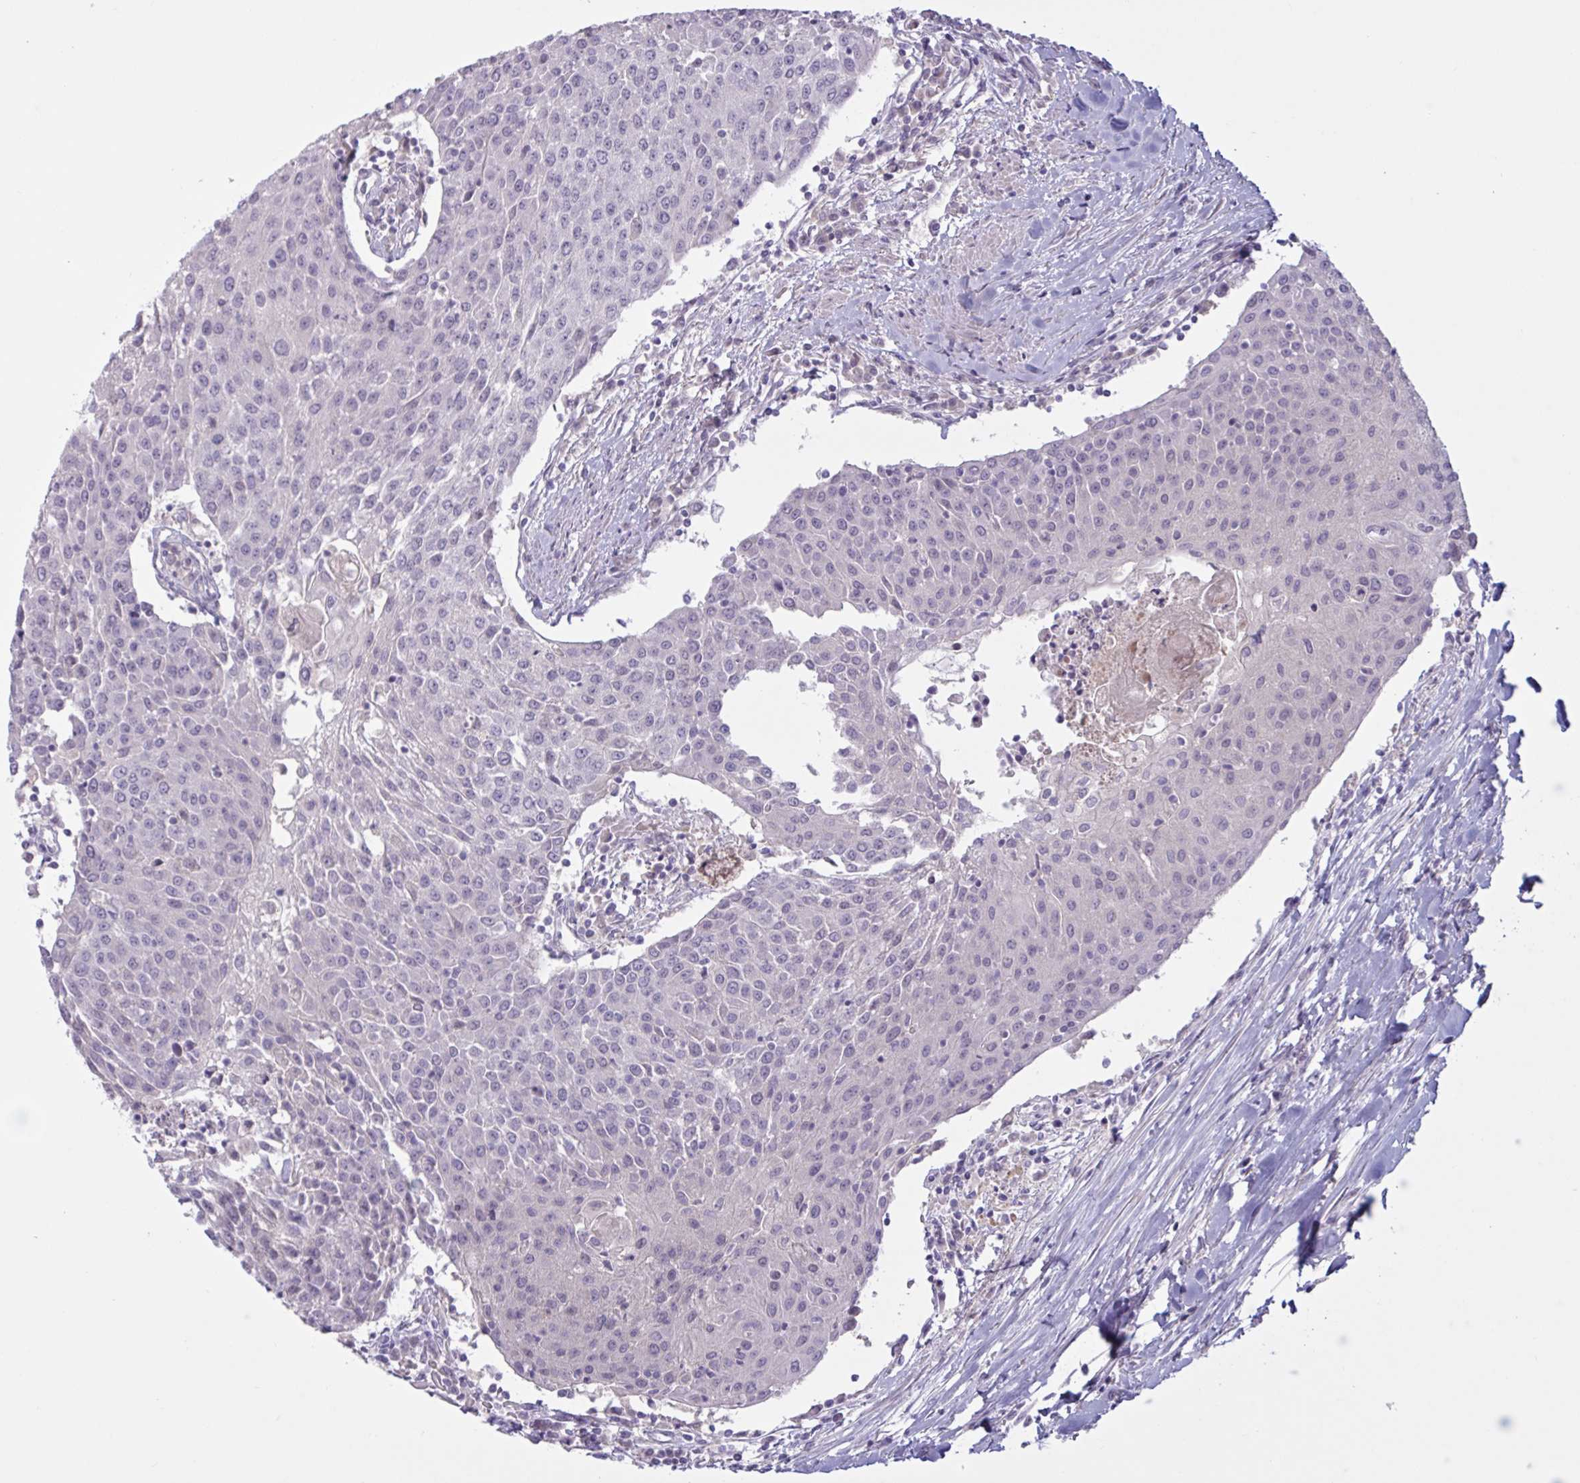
{"staining": {"intensity": "negative", "quantity": "none", "location": "none"}, "tissue": "urothelial cancer", "cell_type": "Tumor cells", "image_type": "cancer", "snomed": [{"axis": "morphology", "description": "Urothelial carcinoma, High grade"}, {"axis": "topography", "description": "Urinary bladder"}], "caption": "Human high-grade urothelial carcinoma stained for a protein using IHC demonstrates no positivity in tumor cells.", "gene": "RFPL4B", "patient": {"sex": "female", "age": 85}}